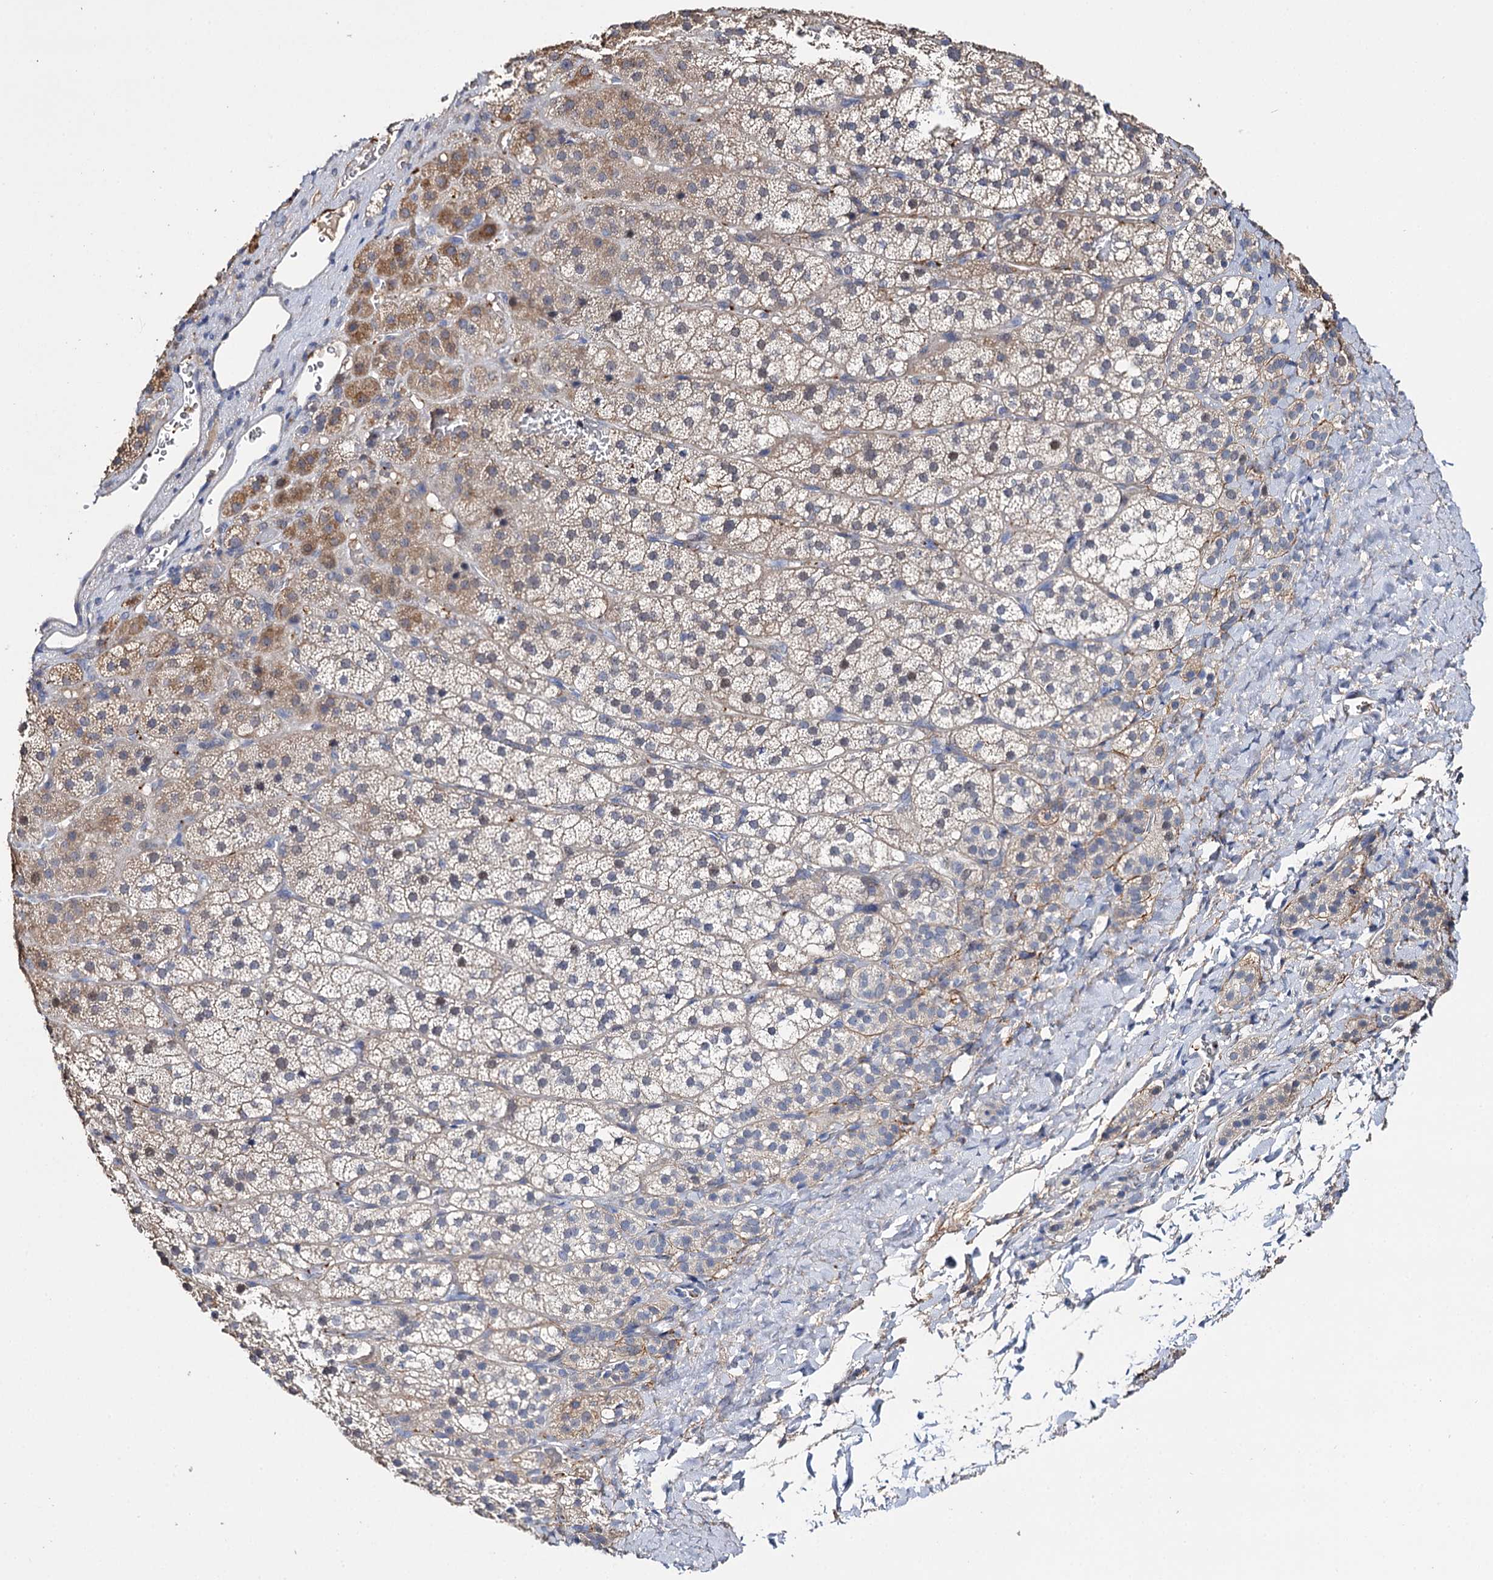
{"staining": {"intensity": "moderate", "quantity": "<25%", "location": "cytoplasmic/membranous"}, "tissue": "adrenal gland", "cell_type": "Glandular cells", "image_type": "normal", "snomed": [{"axis": "morphology", "description": "Normal tissue, NOS"}, {"axis": "topography", "description": "Adrenal gland"}], "caption": "Adrenal gland stained with DAB IHC displays low levels of moderate cytoplasmic/membranous staining in about <25% of glandular cells. (DAB = brown stain, brightfield microscopy at high magnification).", "gene": "DNAH6", "patient": {"sex": "female", "age": 44}}